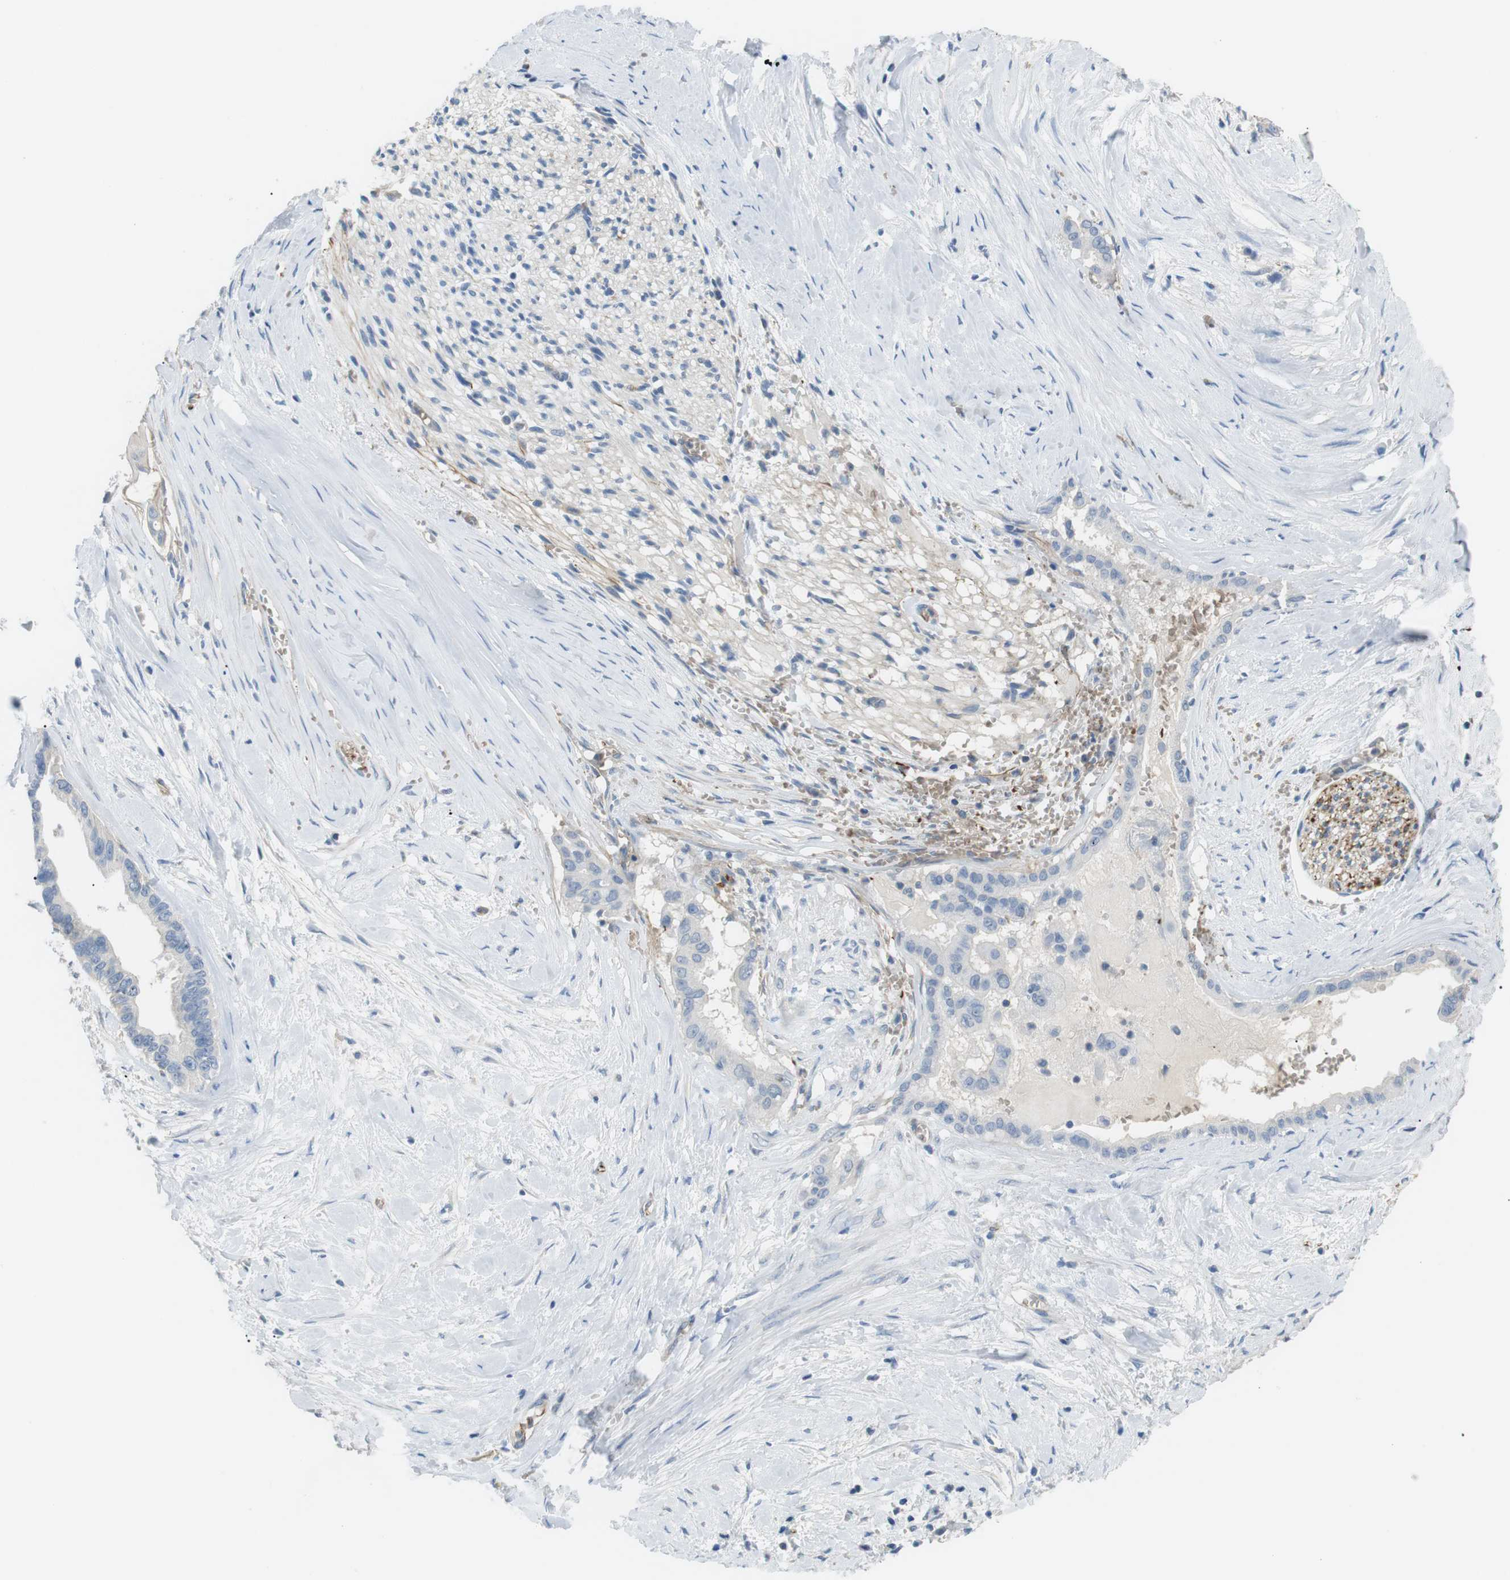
{"staining": {"intensity": "negative", "quantity": "none", "location": "none"}, "tissue": "pancreatic cancer", "cell_type": "Tumor cells", "image_type": "cancer", "snomed": [{"axis": "morphology", "description": "Adenocarcinoma, NOS"}, {"axis": "topography", "description": "Pancreas"}], "caption": "Tumor cells are negative for brown protein staining in pancreatic cancer (adenocarcinoma).", "gene": "ADCY10", "patient": {"sex": "male", "age": 55}}